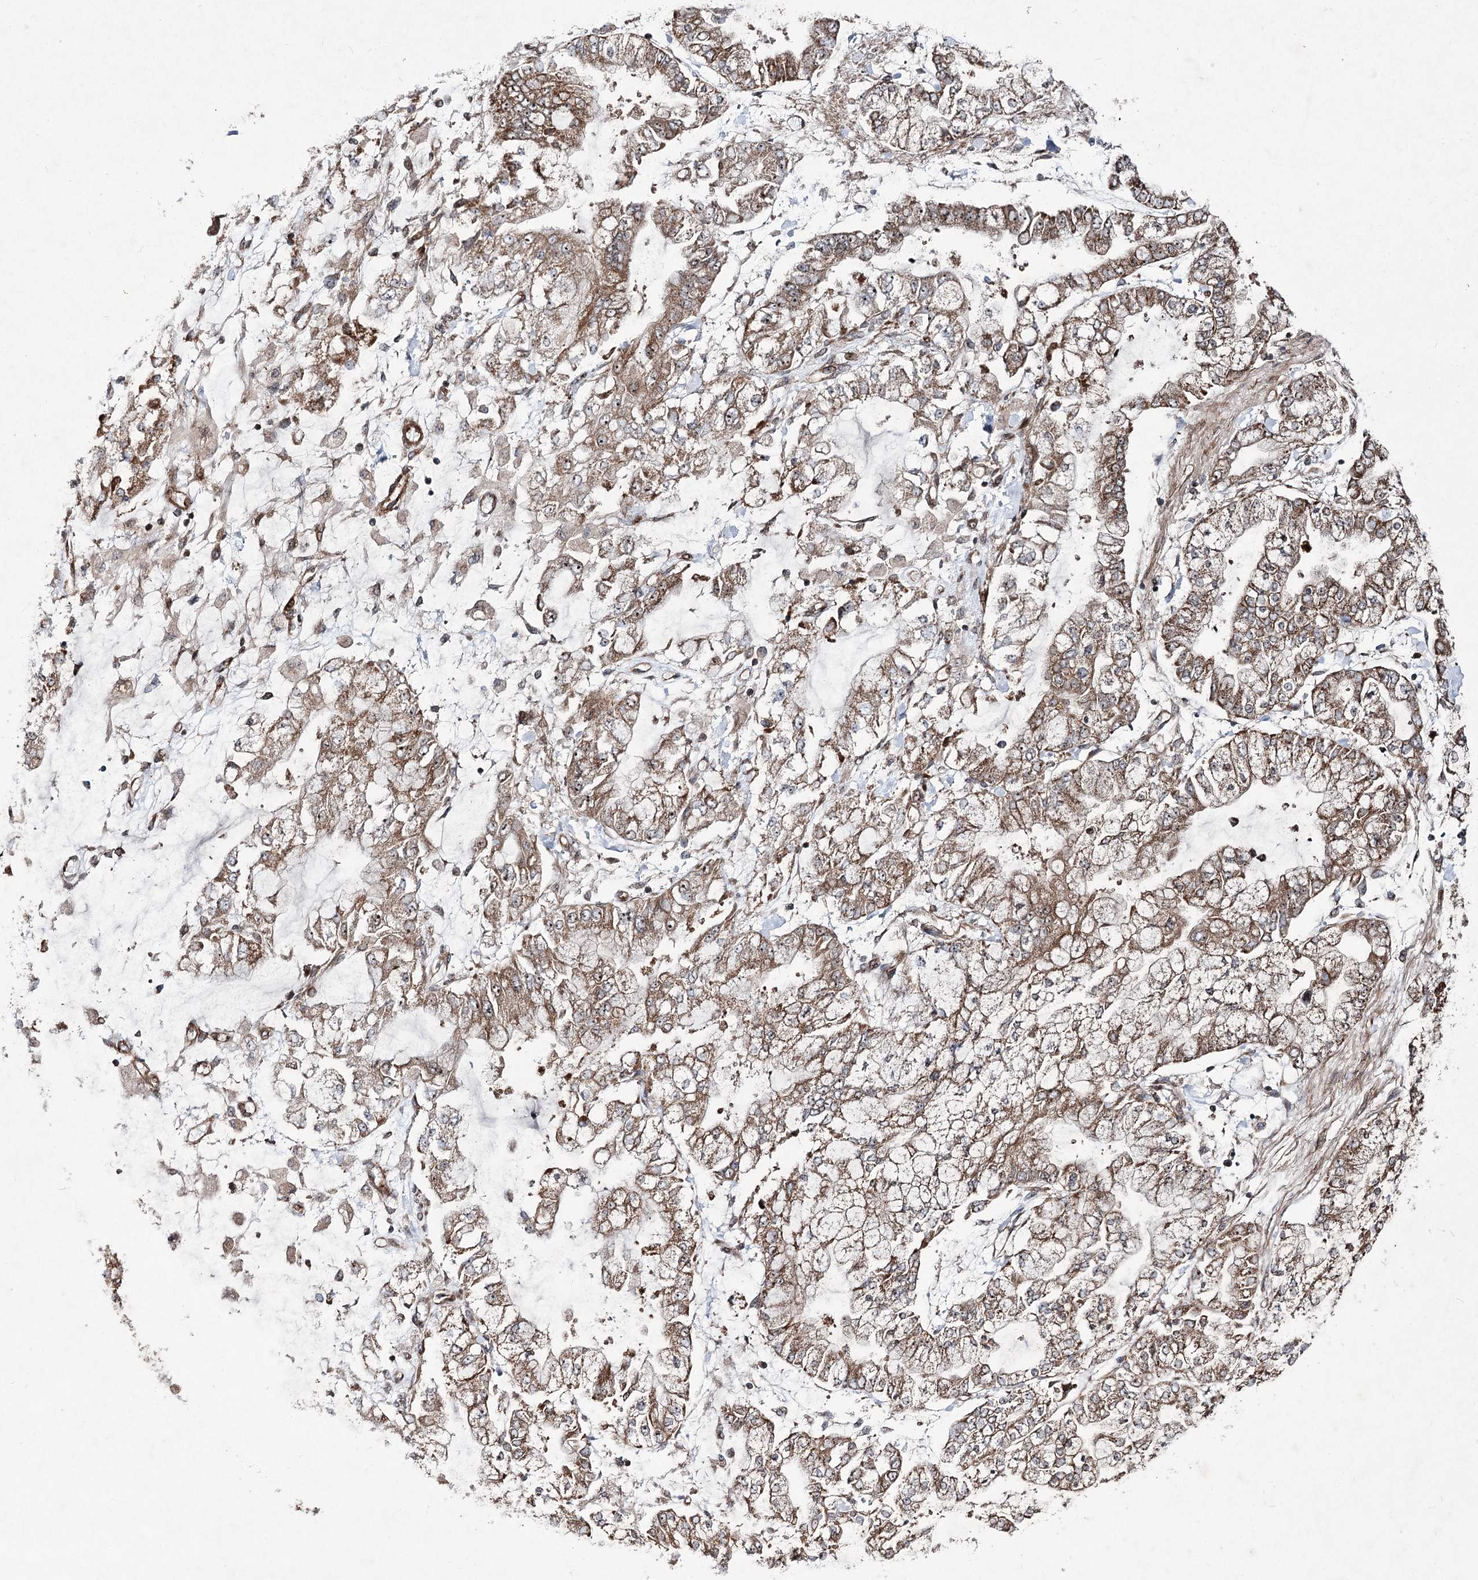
{"staining": {"intensity": "moderate", "quantity": ">75%", "location": "cytoplasmic/membranous"}, "tissue": "stomach cancer", "cell_type": "Tumor cells", "image_type": "cancer", "snomed": [{"axis": "morphology", "description": "Normal tissue, NOS"}, {"axis": "morphology", "description": "Adenocarcinoma, NOS"}, {"axis": "topography", "description": "Stomach, upper"}, {"axis": "topography", "description": "Stomach"}], "caption": "Brown immunohistochemical staining in human stomach cancer (adenocarcinoma) shows moderate cytoplasmic/membranous positivity in approximately >75% of tumor cells.", "gene": "SERINC5", "patient": {"sex": "male", "age": 76}}